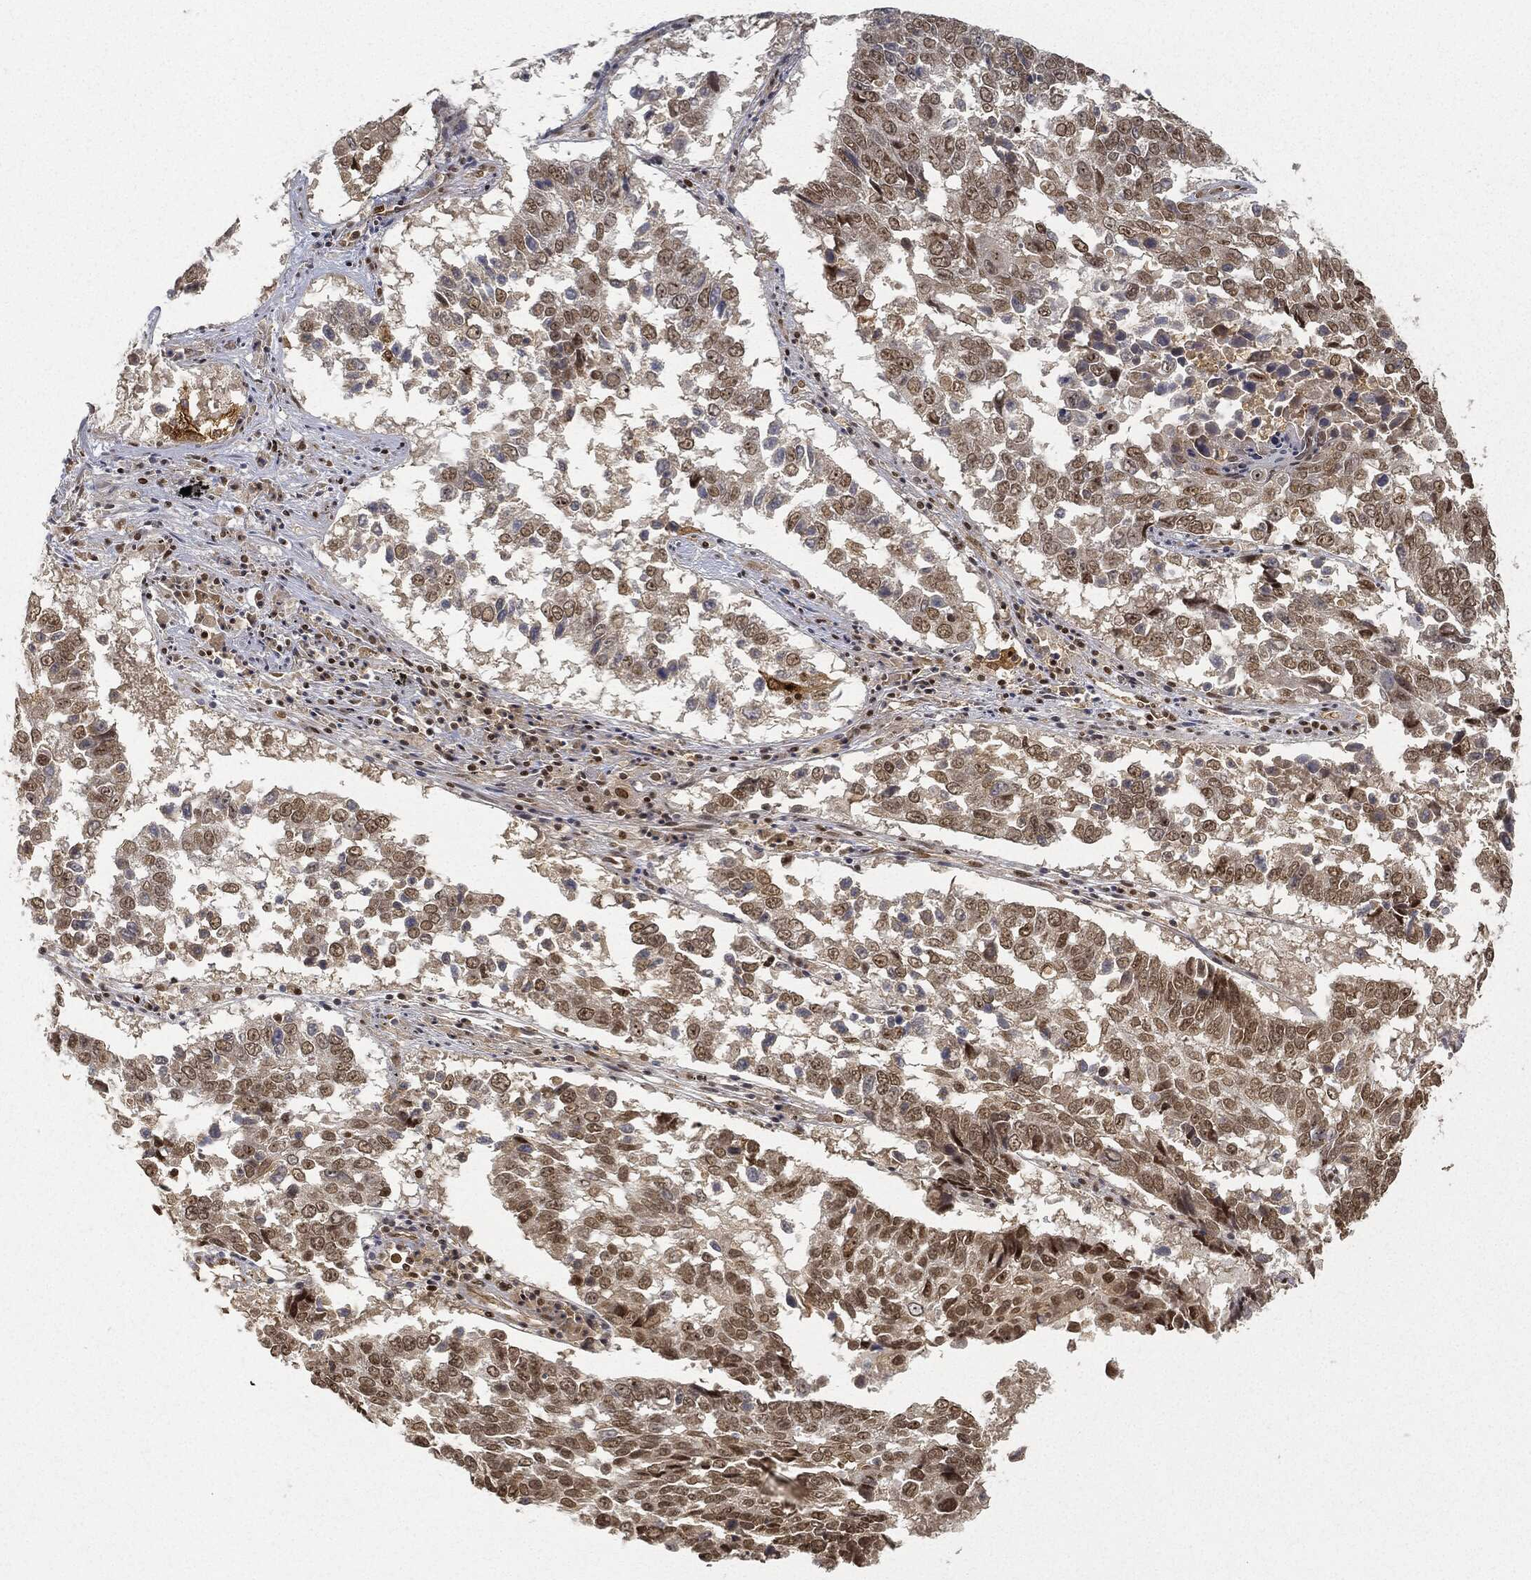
{"staining": {"intensity": "moderate", "quantity": "25%-75%", "location": "nuclear"}, "tissue": "lung cancer", "cell_type": "Tumor cells", "image_type": "cancer", "snomed": [{"axis": "morphology", "description": "Squamous cell carcinoma, NOS"}, {"axis": "topography", "description": "Lung"}], "caption": "Tumor cells exhibit medium levels of moderate nuclear expression in about 25%-75% of cells in lung cancer (squamous cell carcinoma).", "gene": "CIB1", "patient": {"sex": "male", "age": 82}}